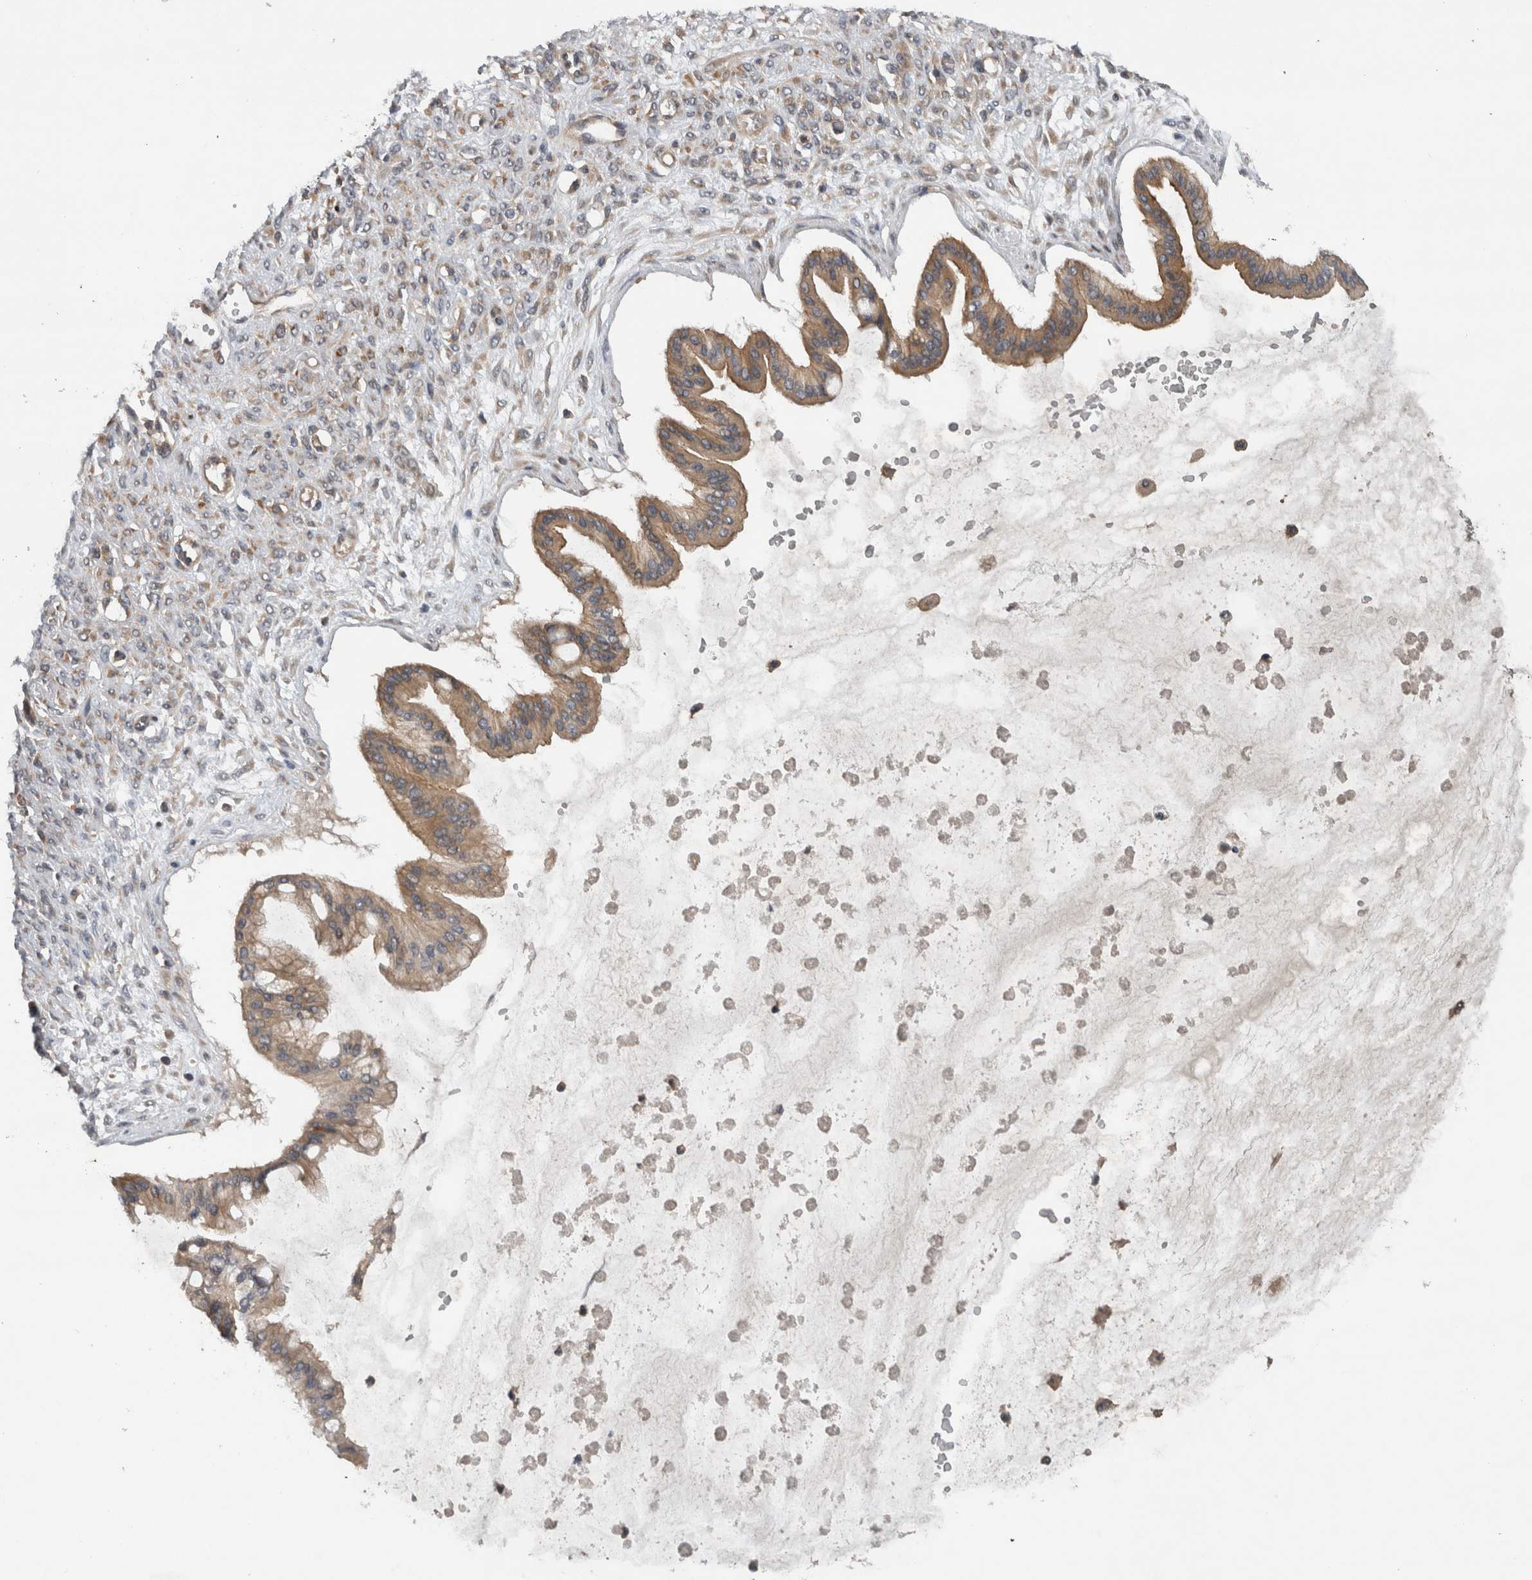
{"staining": {"intensity": "weak", "quantity": ">75%", "location": "cytoplasmic/membranous"}, "tissue": "ovarian cancer", "cell_type": "Tumor cells", "image_type": "cancer", "snomed": [{"axis": "morphology", "description": "Cystadenocarcinoma, mucinous, NOS"}, {"axis": "topography", "description": "Ovary"}], "caption": "Mucinous cystadenocarcinoma (ovarian) stained with a brown dye demonstrates weak cytoplasmic/membranous positive positivity in about >75% of tumor cells.", "gene": "SCARA5", "patient": {"sex": "female", "age": 73}}